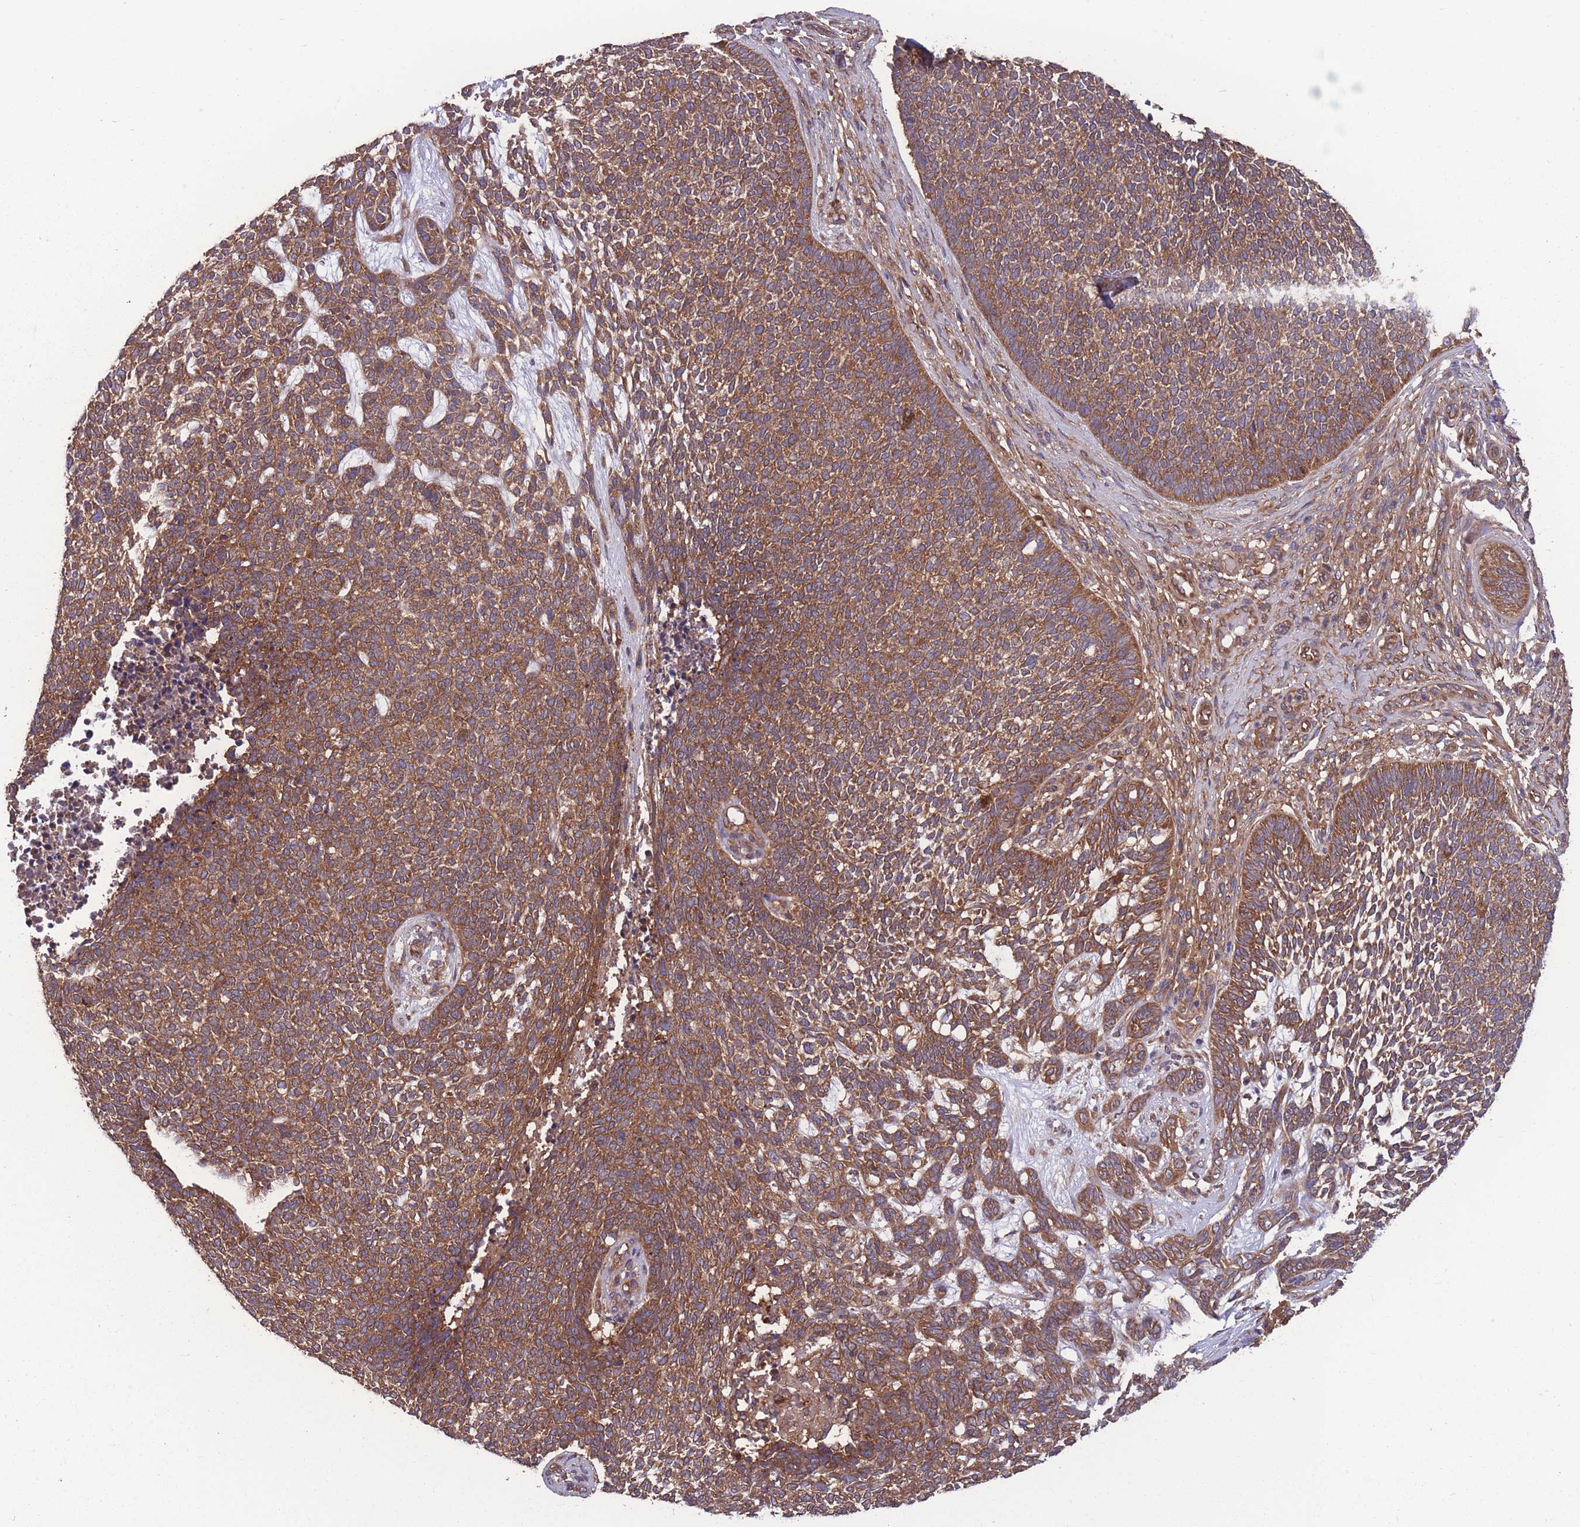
{"staining": {"intensity": "strong", "quantity": ">75%", "location": "cytoplasmic/membranous"}, "tissue": "skin cancer", "cell_type": "Tumor cells", "image_type": "cancer", "snomed": [{"axis": "morphology", "description": "Basal cell carcinoma"}, {"axis": "topography", "description": "Skin"}], "caption": "IHC (DAB) staining of basal cell carcinoma (skin) exhibits strong cytoplasmic/membranous protein staining in about >75% of tumor cells.", "gene": "ZPR1", "patient": {"sex": "female", "age": 84}}